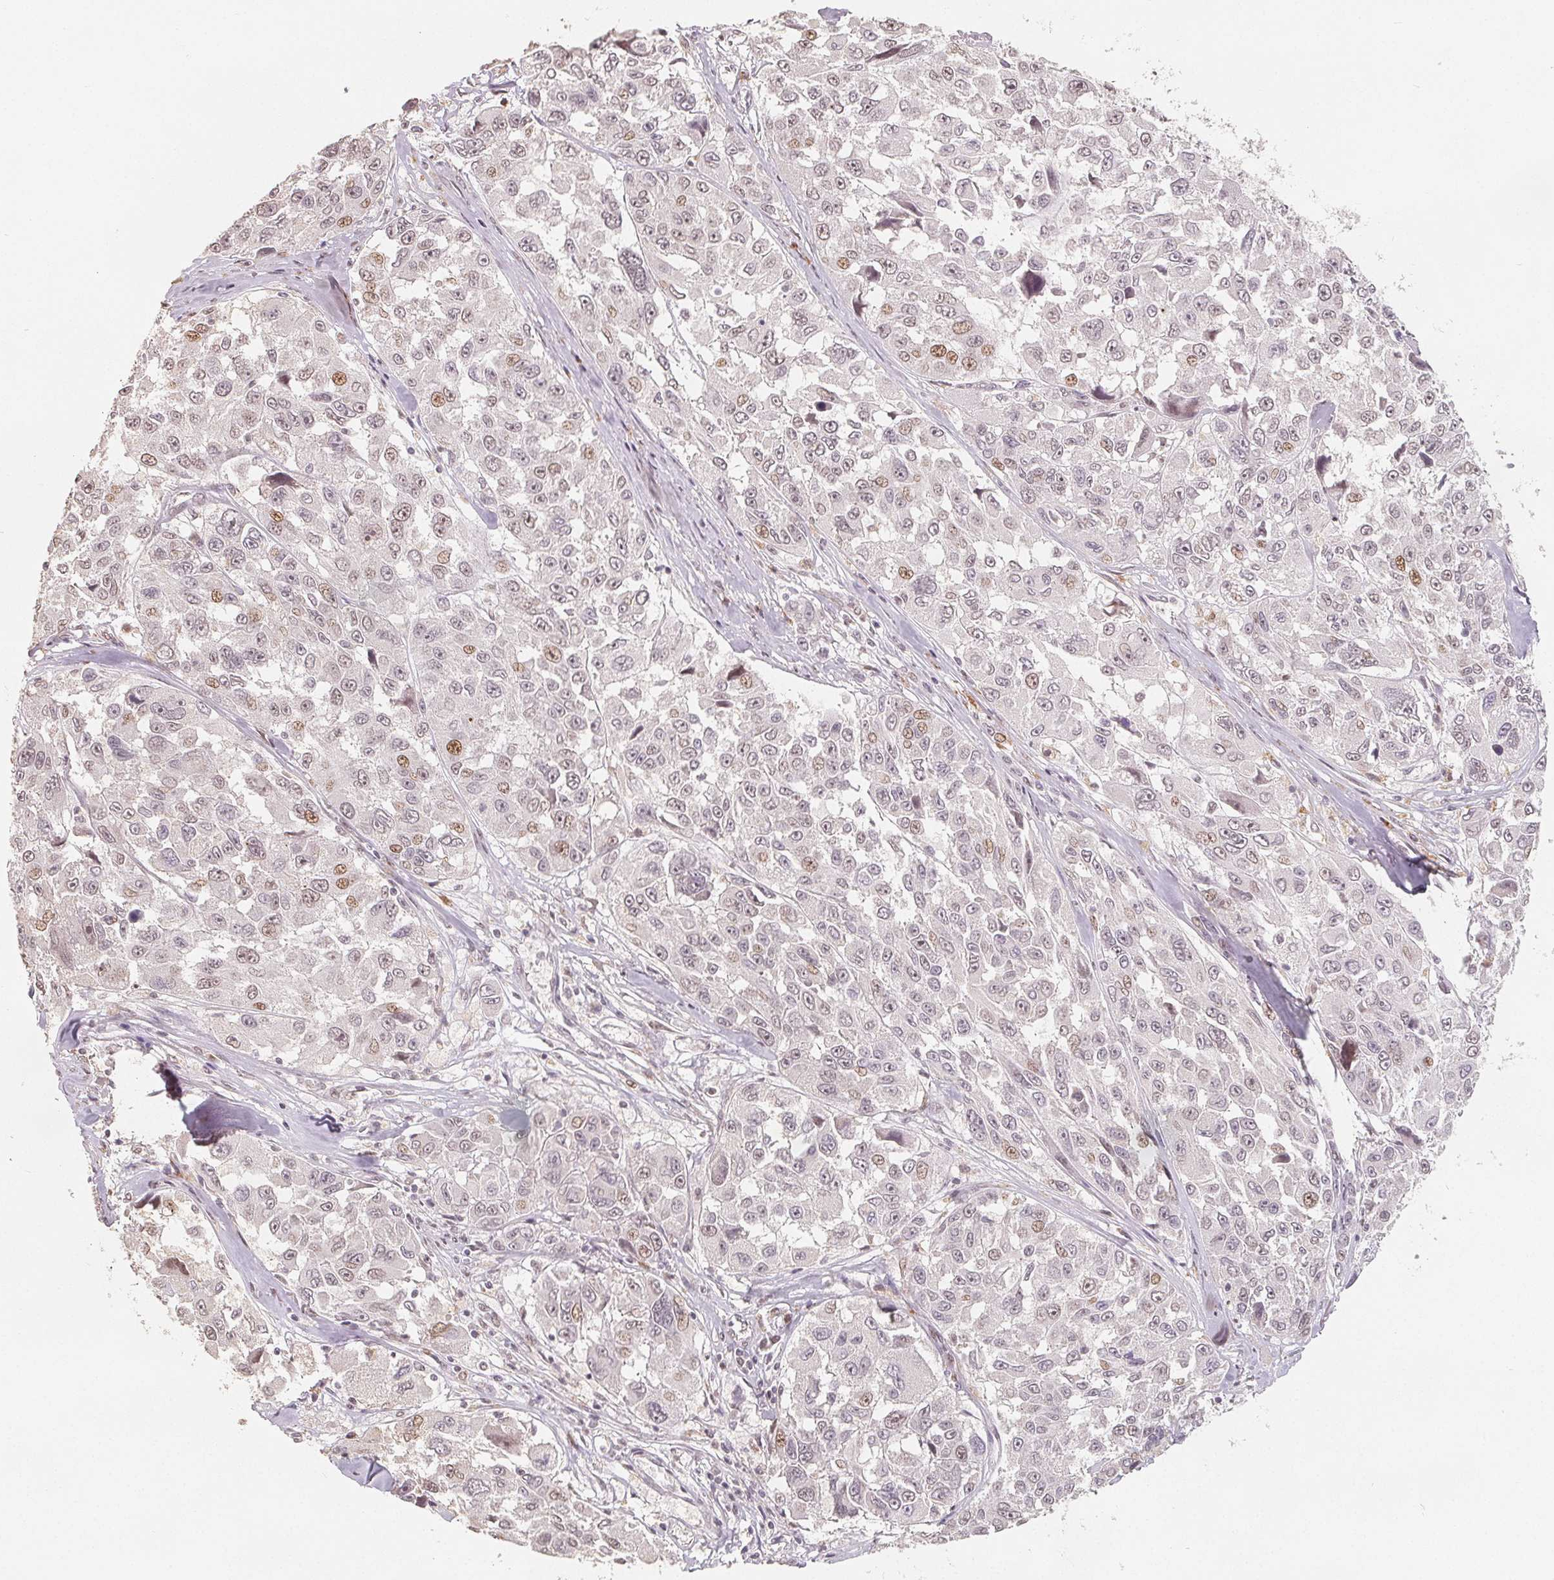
{"staining": {"intensity": "weak", "quantity": "<25%", "location": "nuclear"}, "tissue": "melanoma", "cell_type": "Tumor cells", "image_type": "cancer", "snomed": [{"axis": "morphology", "description": "Malignant melanoma, NOS"}, {"axis": "topography", "description": "Skin"}], "caption": "Protein analysis of malignant melanoma reveals no significant staining in tumor cells.", "gene": "CCDC138", "patient": {"sex": "female", "age": 66}}